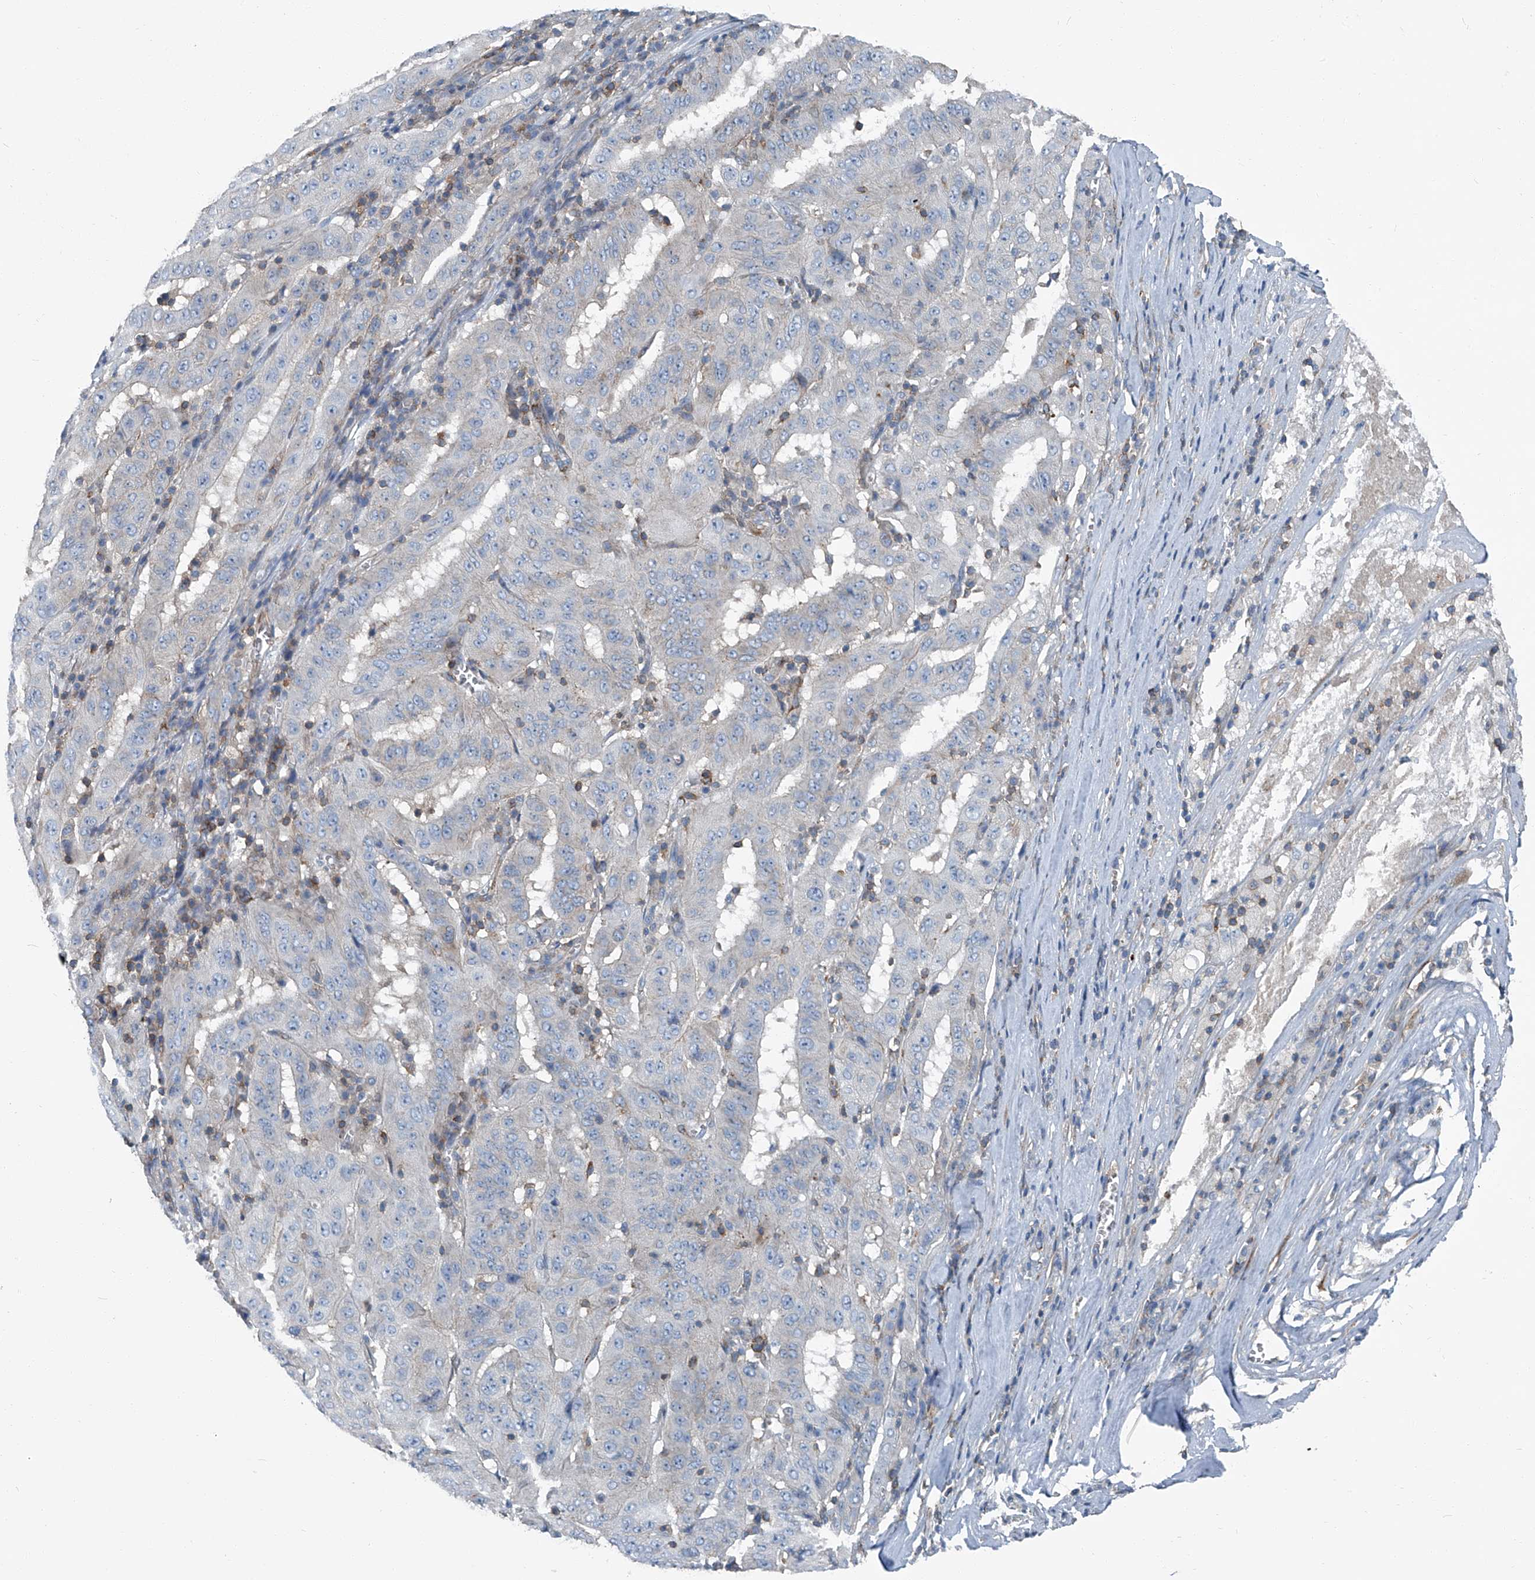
{"staining": {"intensity": "negative", "quantity": "none", "location": "none"}, "tissue": "pancreatic cancer", "cell_type": "Tumor cells", "image_type": "cancer", "snomed": [{"axis": "morphology", "description": "Adenocarcinoma, NOS"}, {"axis": "topography", "description": "Pancreas"}], "caption": "Immunohistochemistry (IHC) of pancreatic cancer demonstrates no staining in tumor cells.", "gene": "SEPTIN7", "patient": {"sex": "male", "age": 63}}